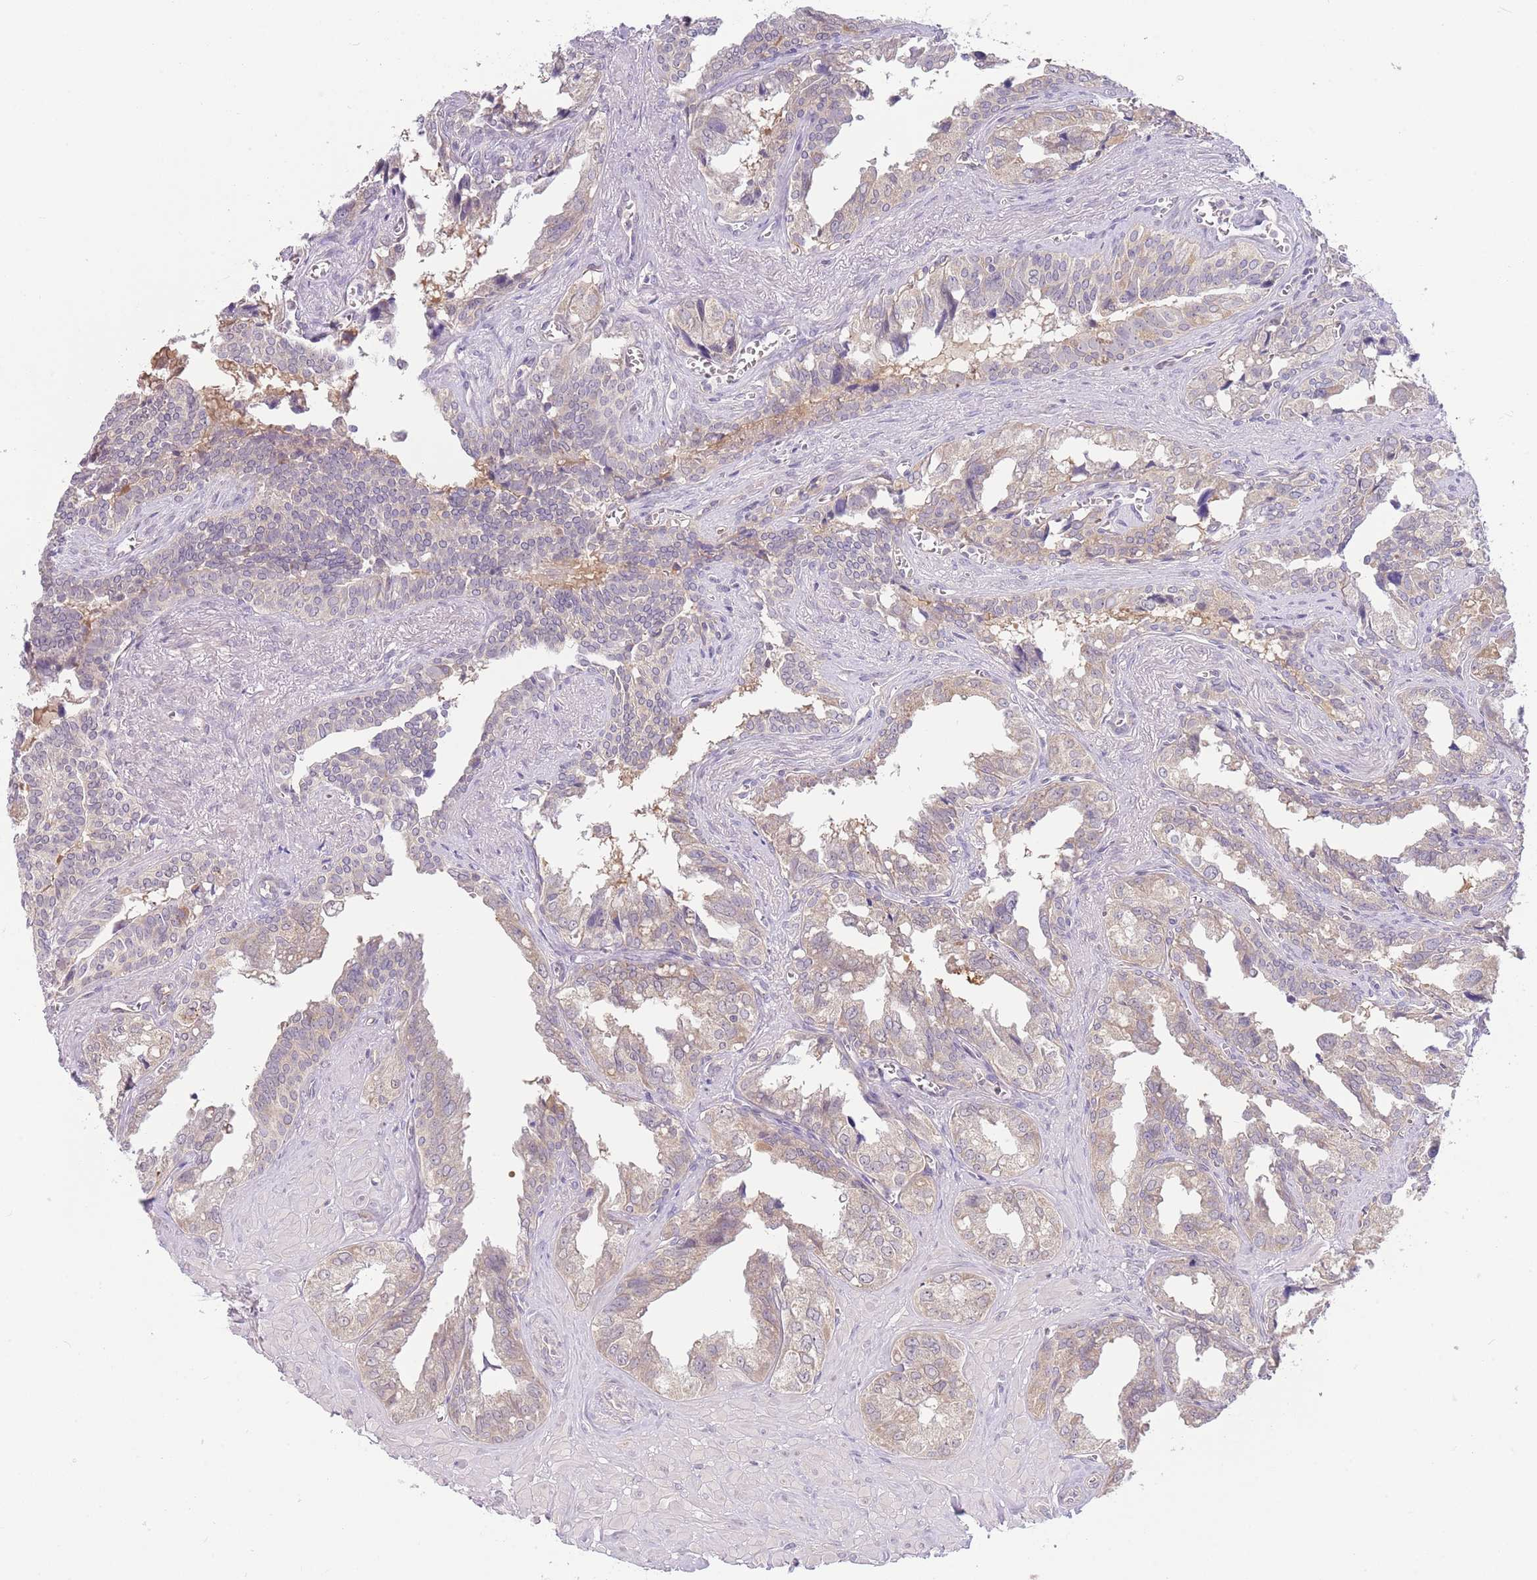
{"staining": {"intensity": "weak", "quantity": "25%-75%", "location": "cytoplasmic/membranous"}, "tissue": "seminal vesicle", "cell_type": "Glandular cells", "image_type": "normal", "snomed": [{"axis": "morphology", "description": "Normal tissue, NOS"}, {"axis": "topography", "description": "Seminal veicle"}], "caption": "Immunohistochemistry (IHC) of unremarkable human seminal vesicle exhibits low levels of weak cytoplasmic/membranous expression in about 25%-75% of glandular cells. Using DAB (3,3'-diaminobenzidine) (brown) and hematoxylin (blue) stains, captured at high magnification using brightfield microscopy.", "gene": "SKOR2", "patient": {"sex": "male", "age": 67}}